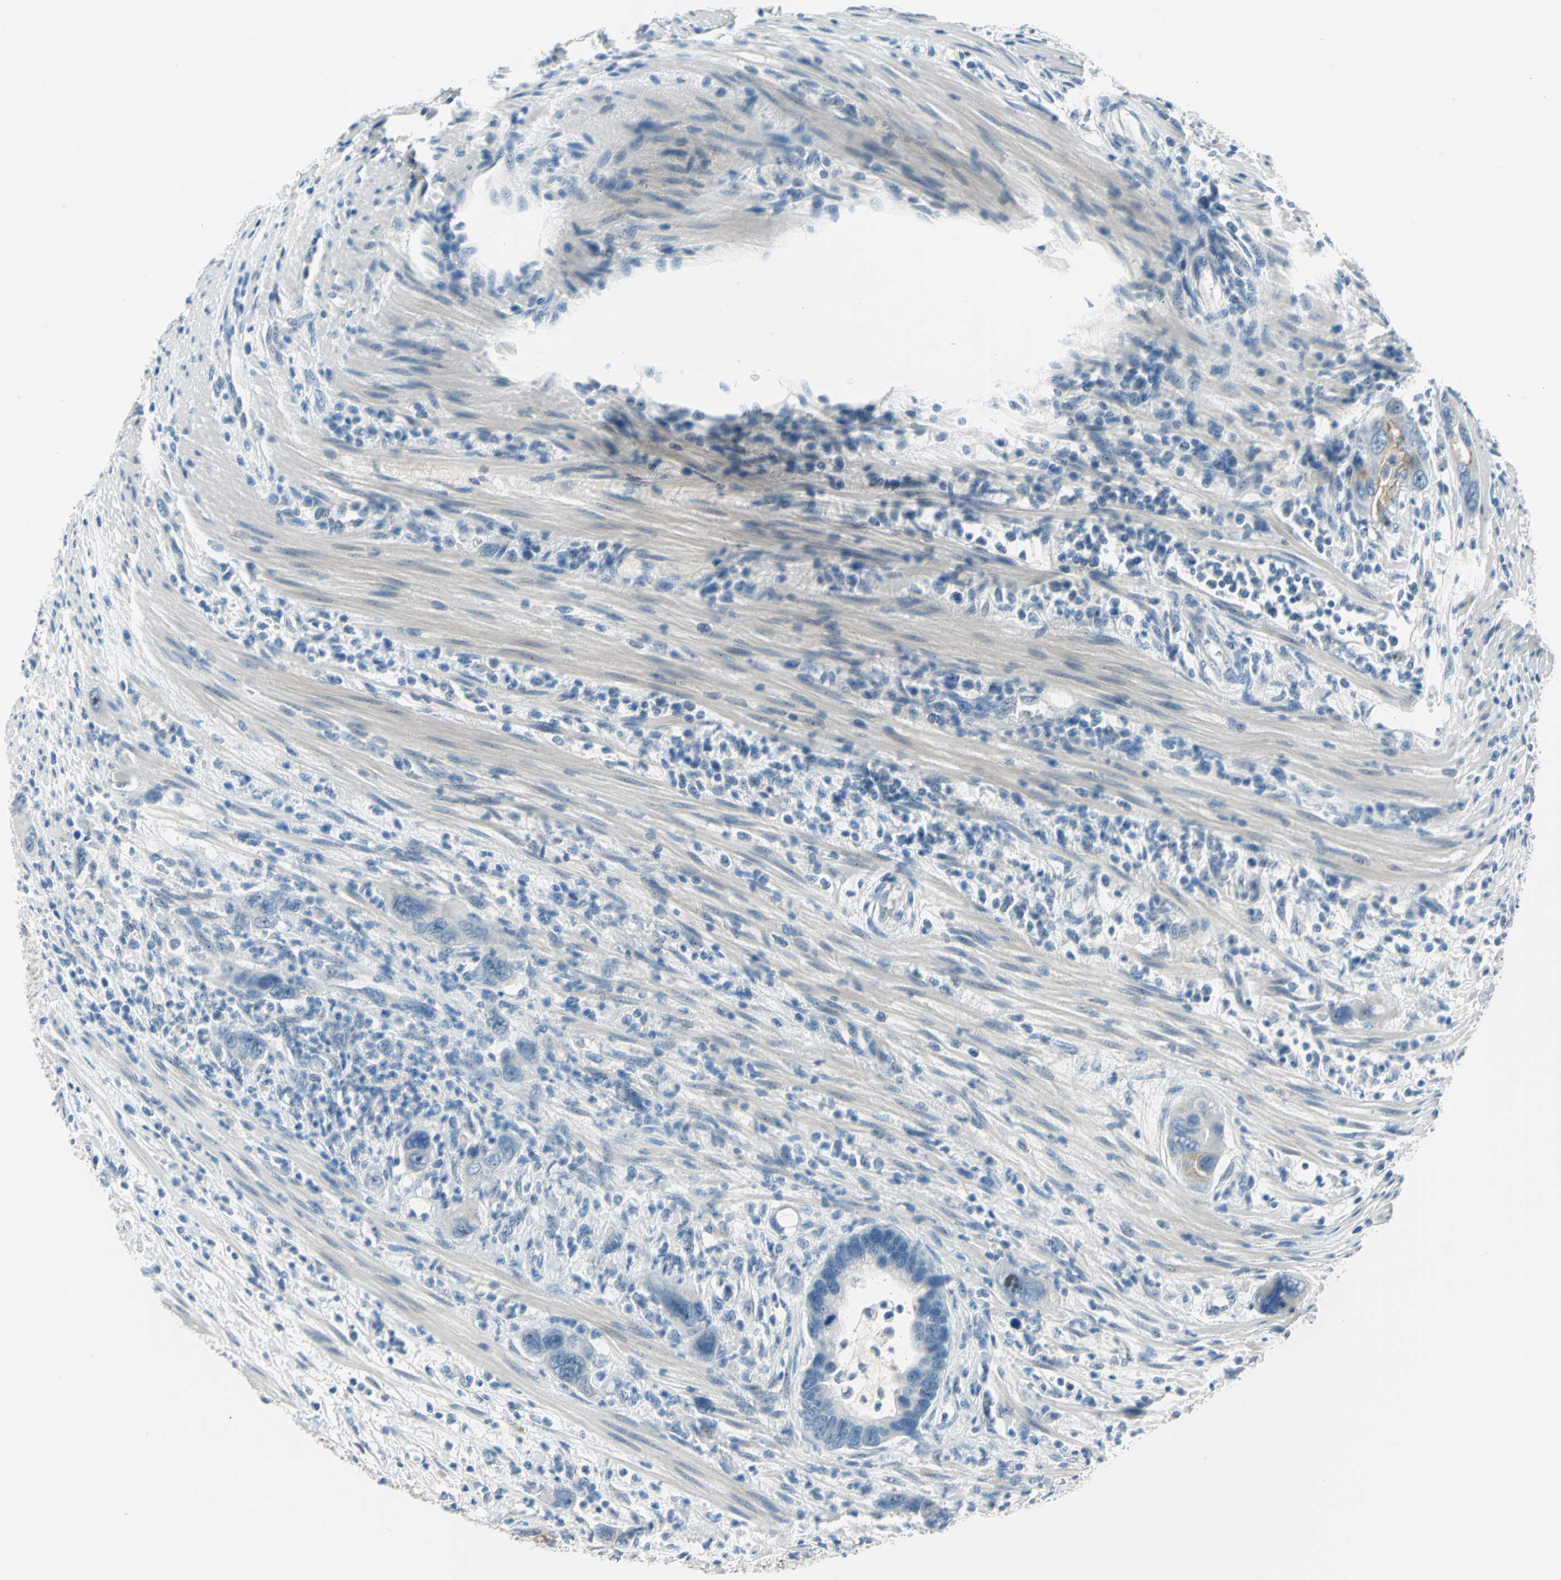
{"staining": {"intensity": "moderate", "quantity": "<25%", "location": "cytoplasmic/membranous"}, "tissue": "pancreatic cancer", "cell_type": "Tumor cells", "image_type": "cancer", "snomed": [{"axis": "morphology", "description": "Adenocarcinoma, NOS"}, {"axis": "topography", "description": "Pancreas"}], "caption": "Pancreatic cancer stained with DAB (3,3'-diaminobenzidine) immunohistochemistry (IHC) demonstrates low levels of moderate cytoplasmic/membranous staining in approximately <25% of tumor cells.", "gene": "MUC4", "patient": {"sex": "female", "age": 71}}